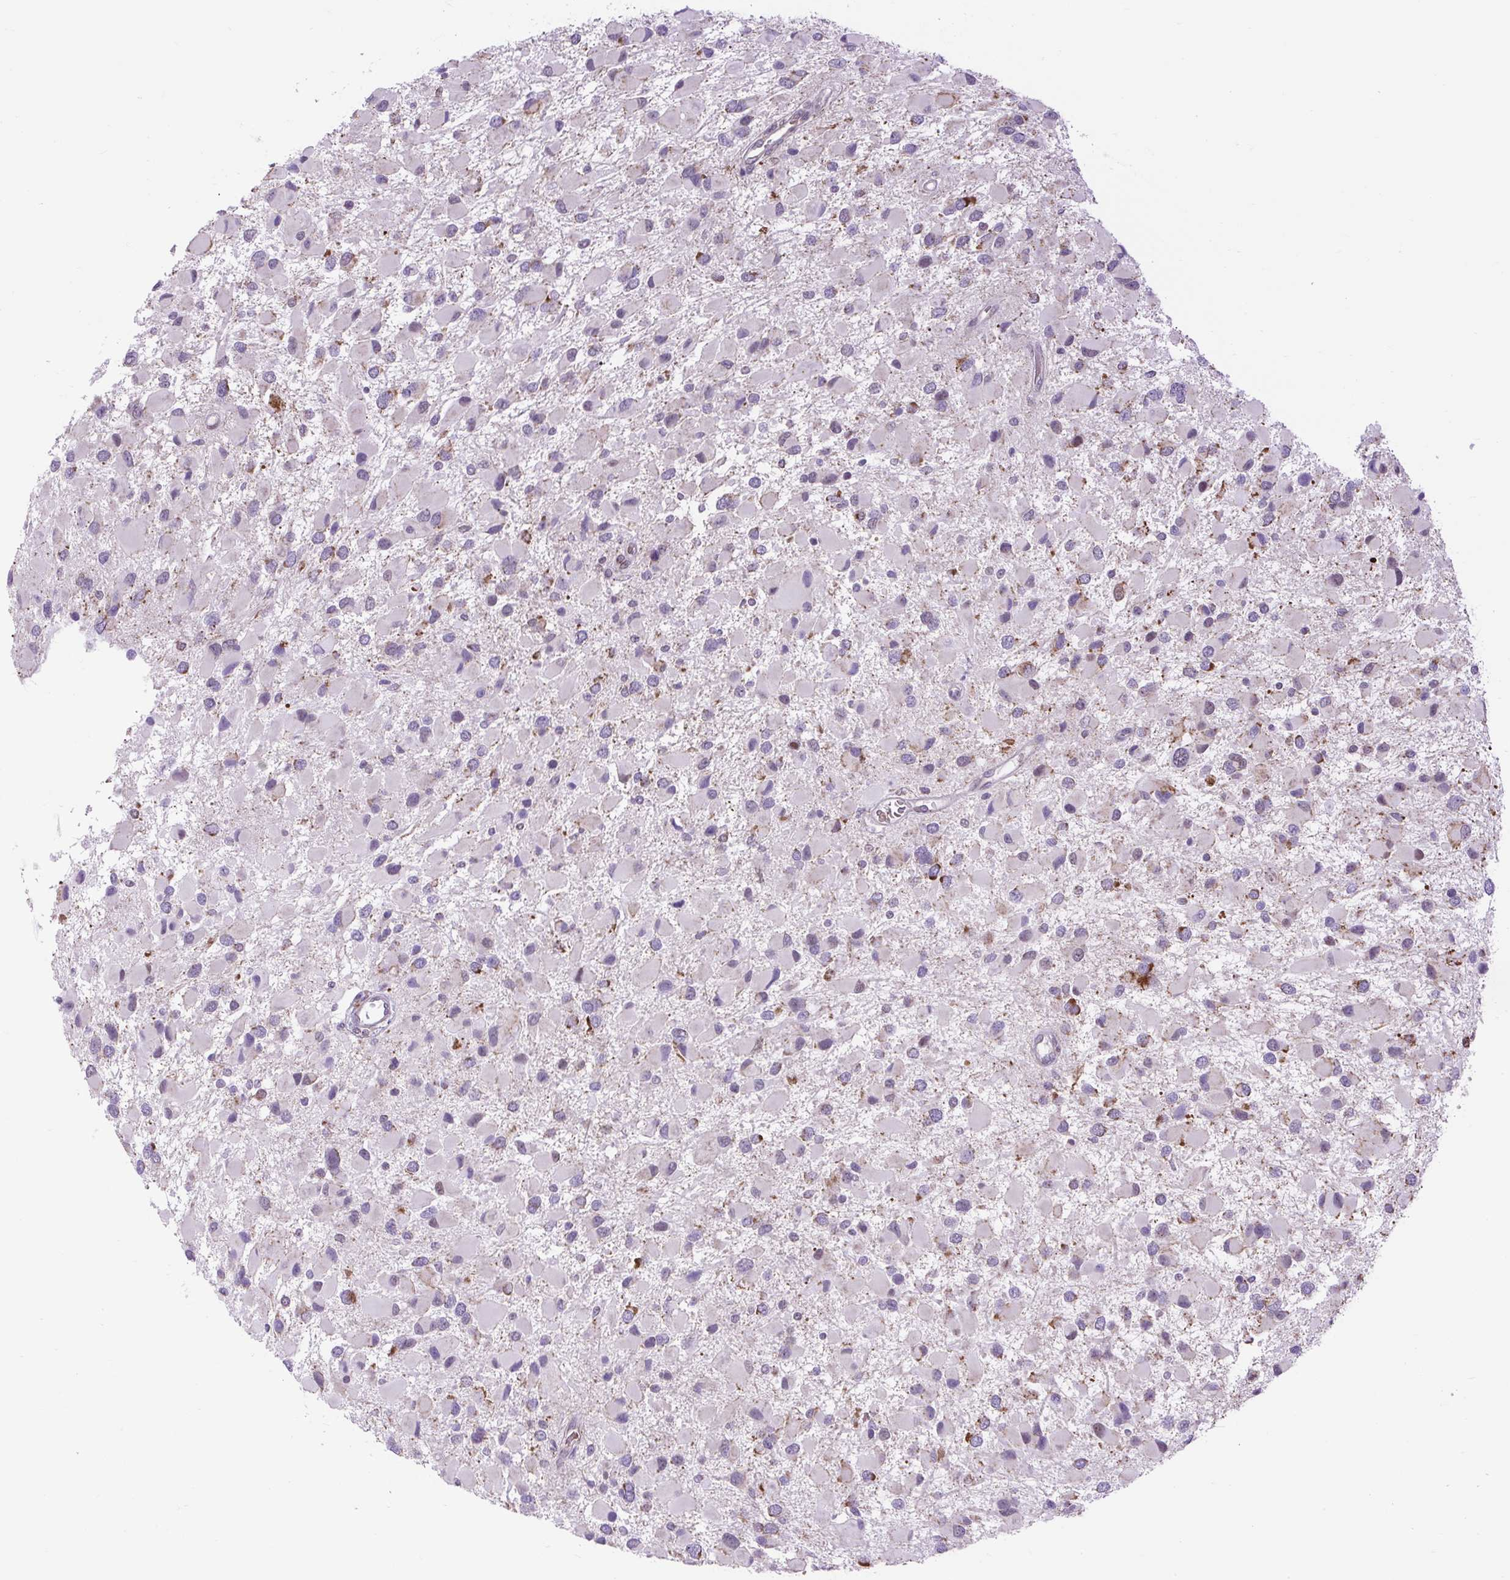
{"staining": {"intensity": "moderate", "quantity": "<25%", "location": "cytoplasmic/membranous"}, "tissue": "glioma", "cell_type": "Tumor cells", "image_type": "cancer", "snomed": [{"axis": "morphology", "description": "Glioma, malignant, High grade"}, {"axis": "topography", "description": "Brain"}], "caption": "IHC (DAB (3,3'-diaminobenzidine)) staining of human malignant glioma (high-grade) exhibits moderate cytoplasmic/membranous protein positivity in approximately <25% of tumor cells. (Stains: DAB in brown, nuclei in blue, Microscopy: brightfield microscopy at high magnification).", "gene": "SCO2", "patient": {"sex": "male", "age": 53}}